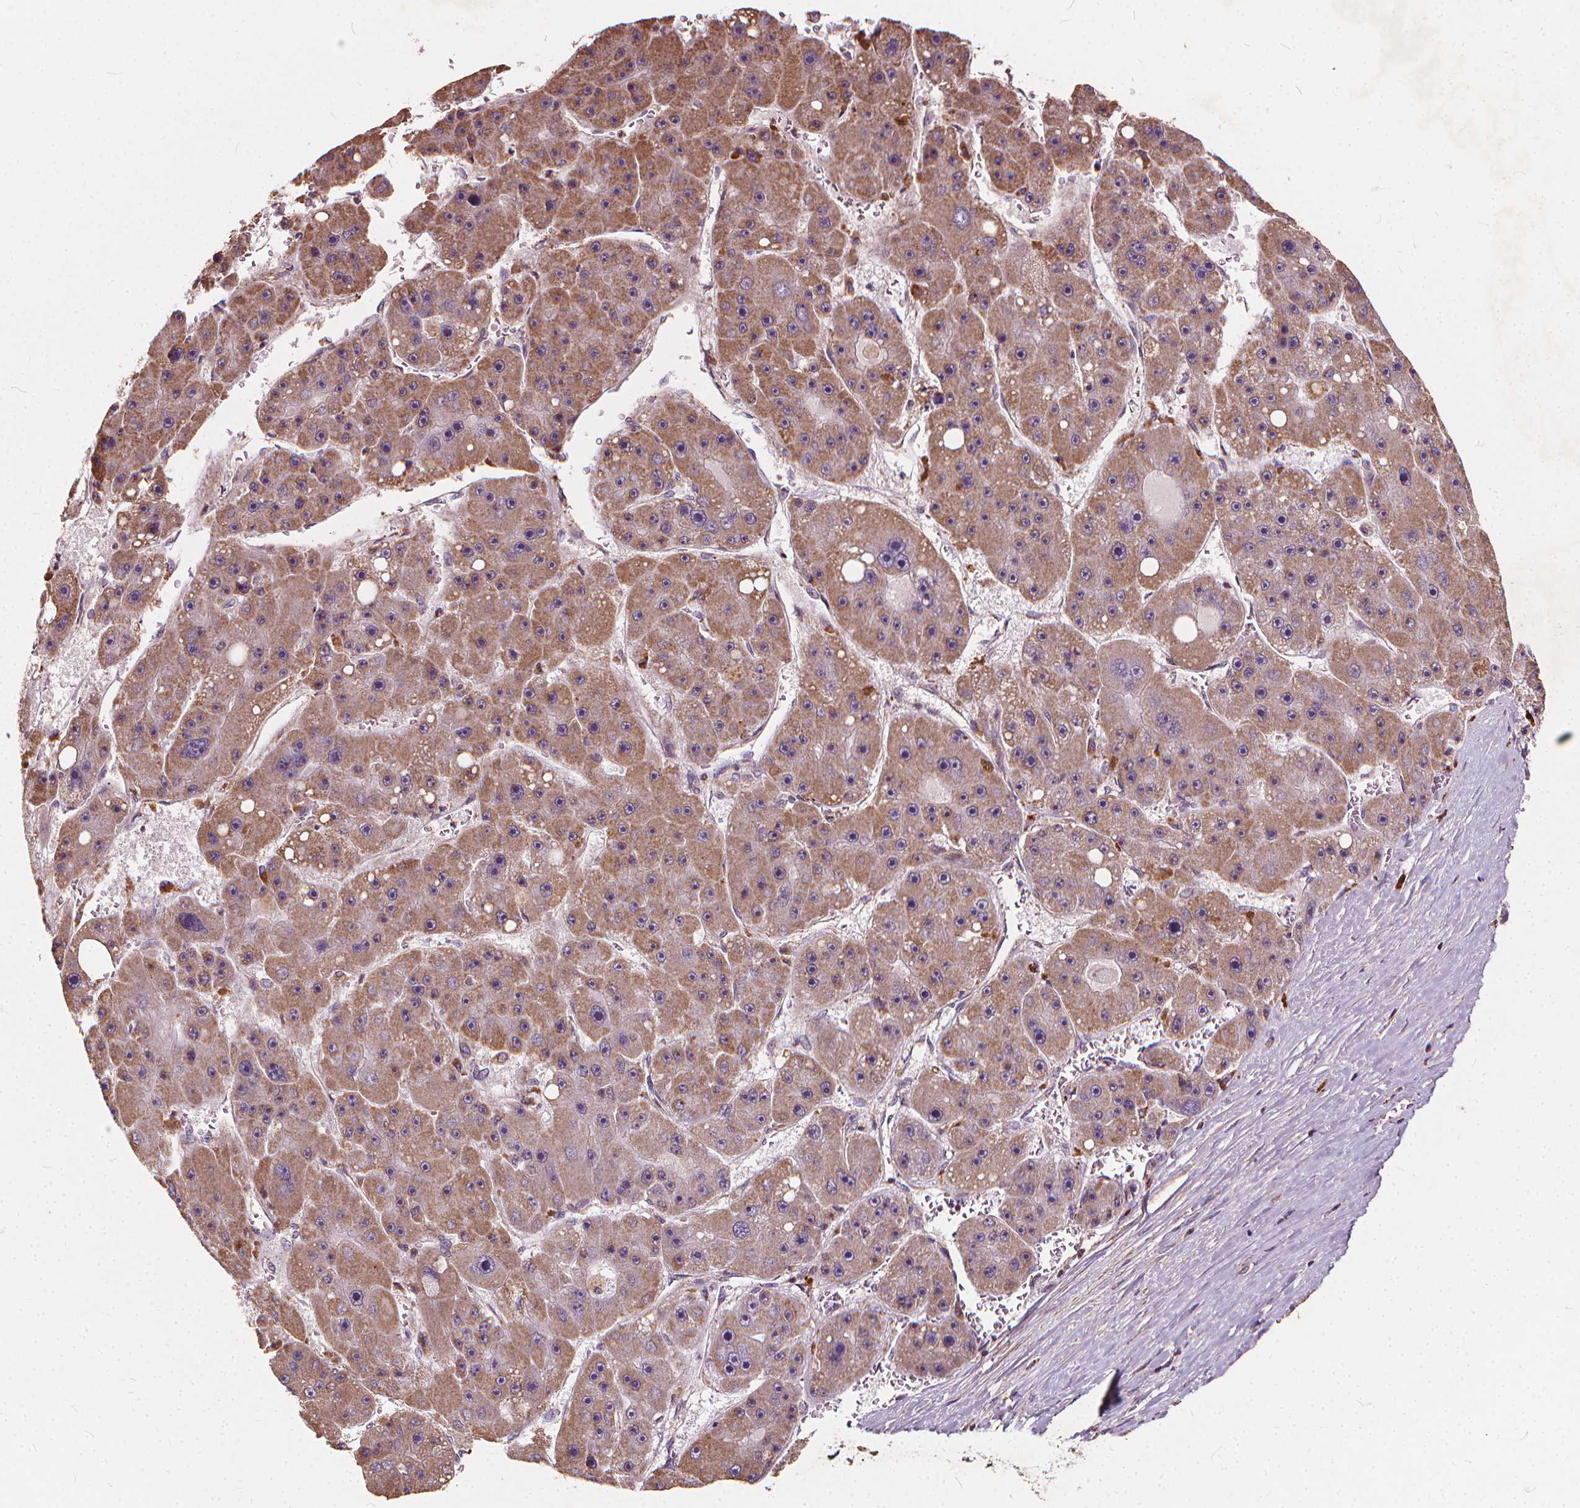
{"staining": {"intensity": "moderate", "quantity": ">75%", "location": "cytoplasmic/membranous"}, "tissue": "liver cancer", "cell_type": "Tumor cells", "image_type": "cancer", "snomed": [{"axis": "morphology", "description": "Carcinoma, Hepatocellular, NOS"}, {"axis": "topography", "description": "Liver"}], "caption": "Human liver hepatocellular carcinoma stained with a brown dye reveals moderate cytoplasmic/membranous positive expression in about >75% of tumor cells.", "gene": "ORAI2", "patient": {"sex": "female", "age": 61}}